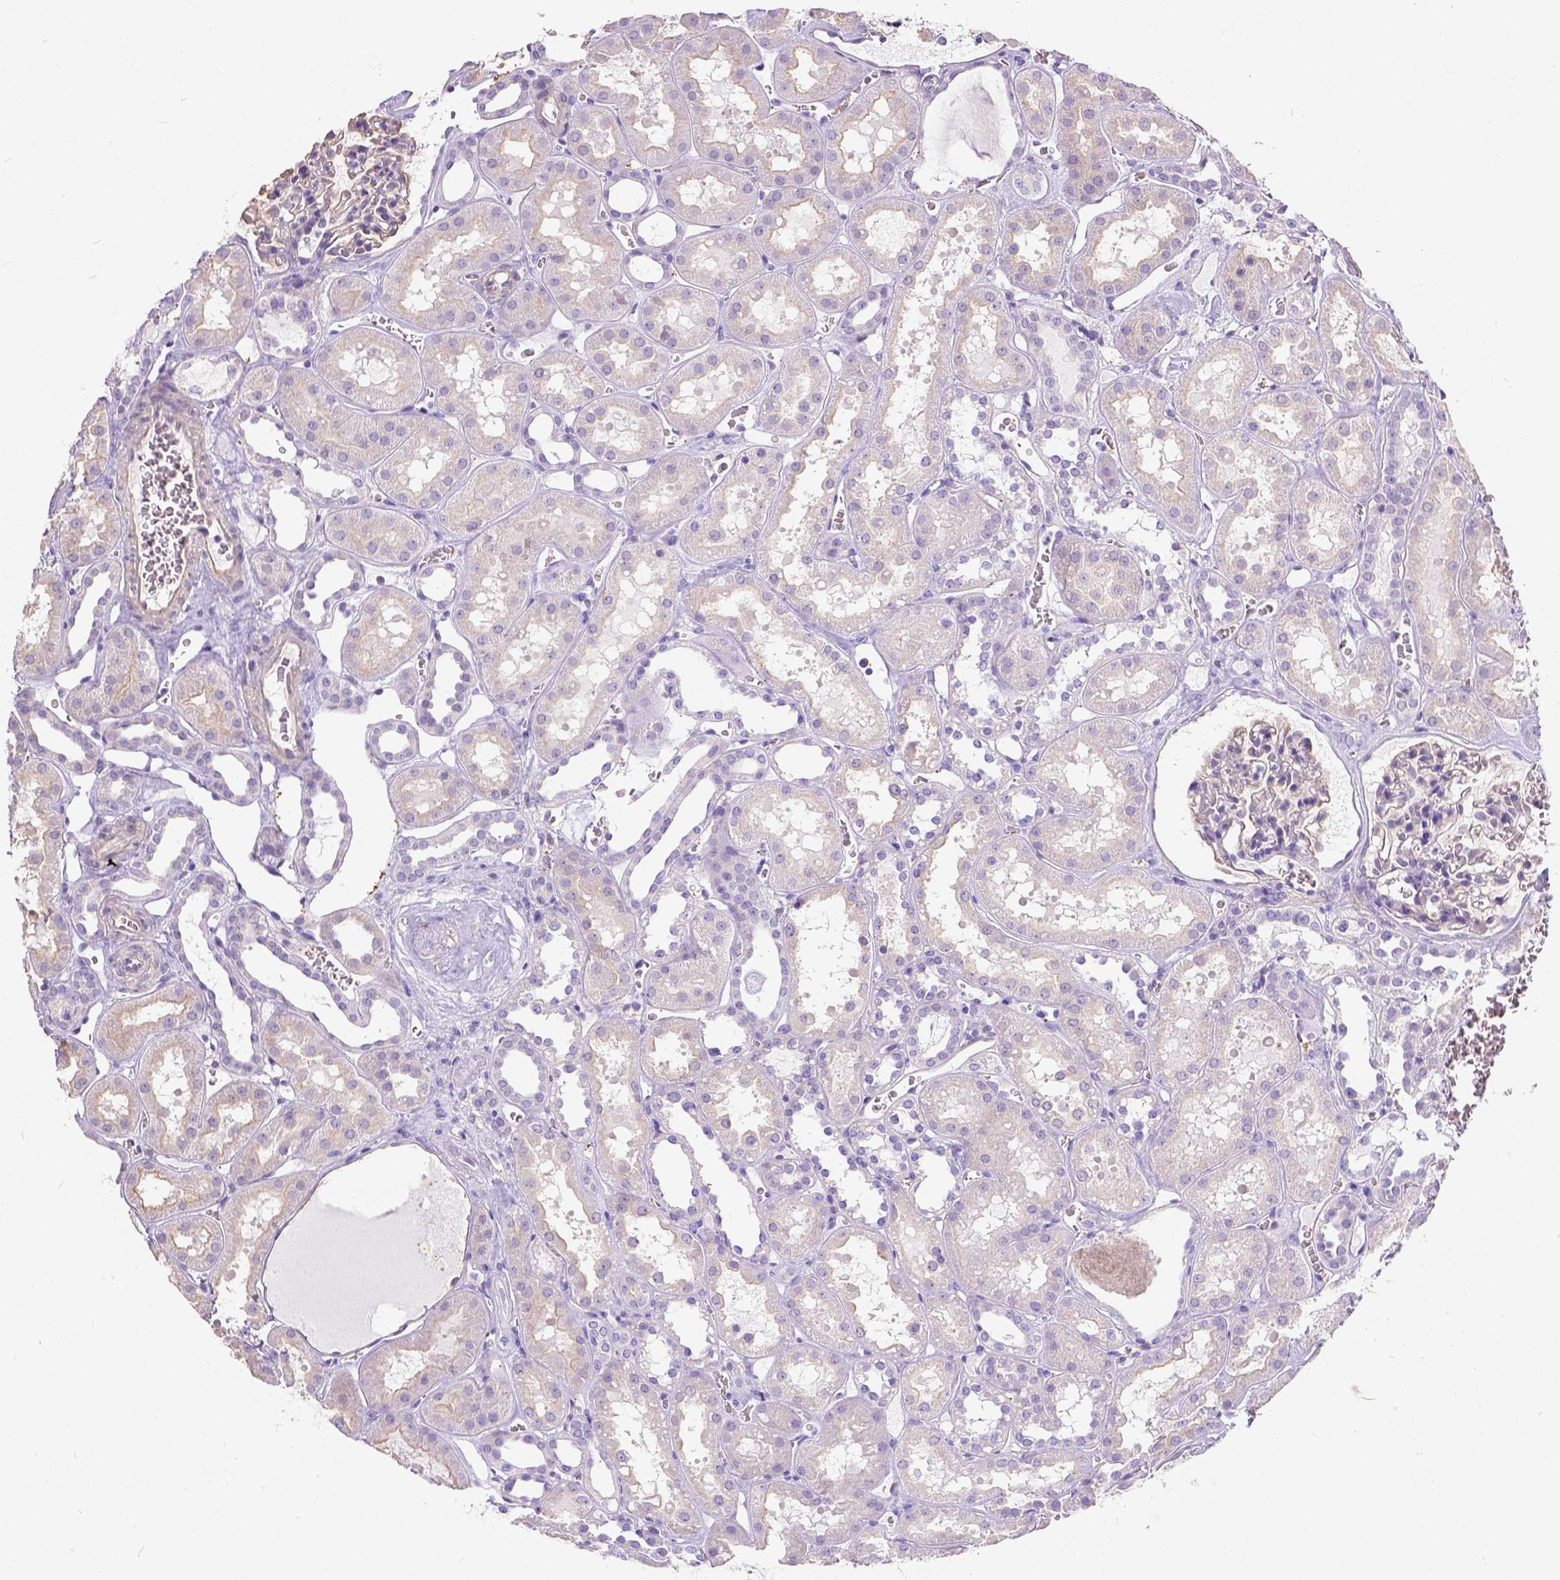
{"staining": {"intensity": "negative", "quantity": "none", "location": "none"}, "tissue": "kidney", "cell_type": "Cells in glomeruli", "image_type": "normal", "snomed": [{"axis": "morphology", "description": "Normal tissue, NOS"}, {"axis": "topography", "description": "Kidney"}], "caption": "The immunohistochemistry (IHC) micrograph has no significant expression in cells in glomeruli of kidney. The staining is performed using DAB (3,3'-diaminobenzidine) brown chromogen with nuclei counter-stained in using hematoxylin.", "gene": "PHF7", "patient": {"sex": "female", "age": 41}}